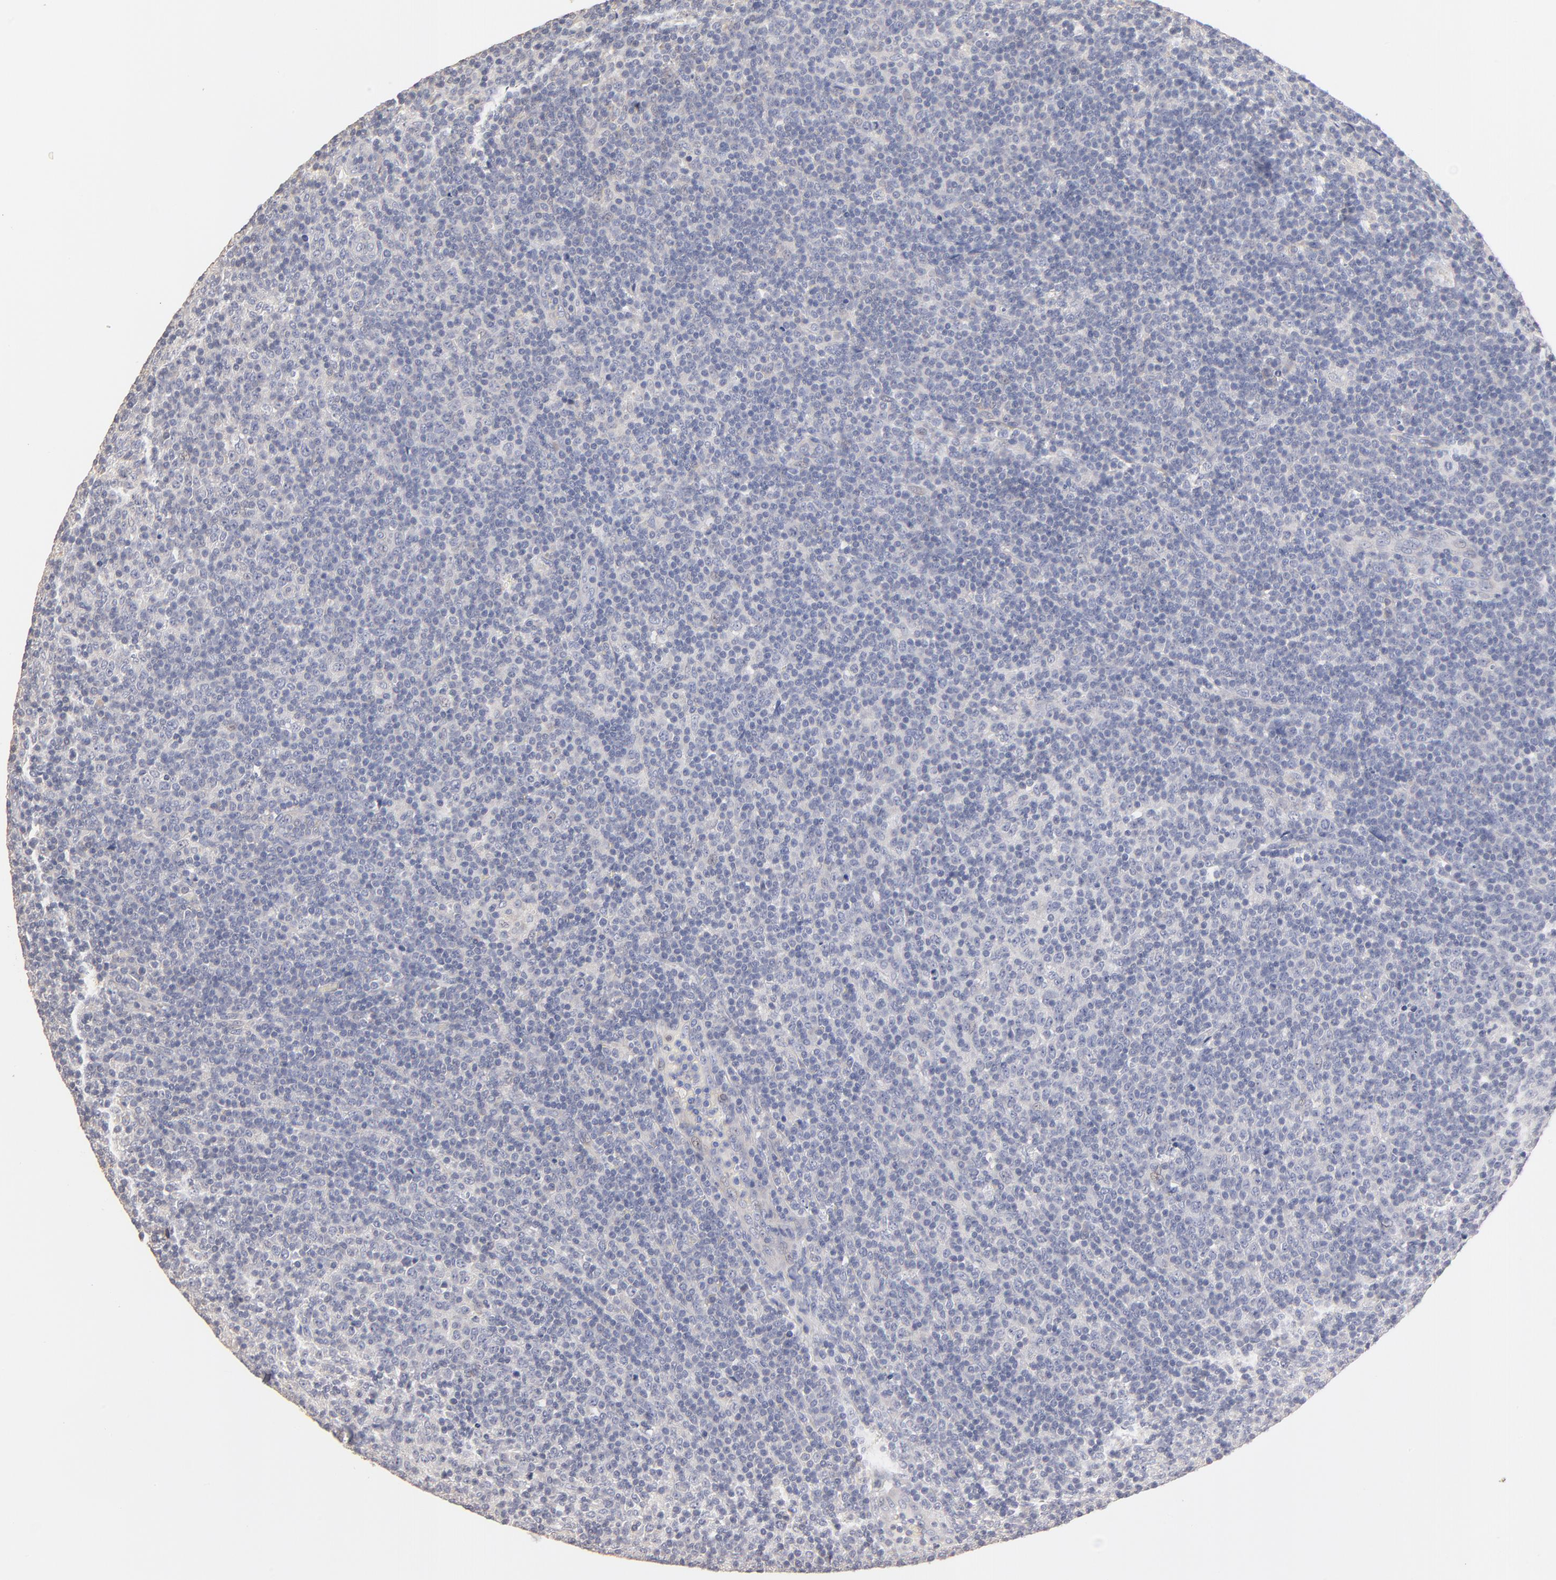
{"staining": {"intensity": "negative", "quantity": "none", "location": "none"}, "tissue": "lymphoma", "cell_type": "Tumor cells", "image_type": "cancer", "snomed": [{"axis": "morphology", "description": "Malignant lymphoma, non-Hodgkin's type, Low grade"}, {"axis": "topography", "description": "Spleen"}], "caption": "DAB immunohistochemical staining of malignant lymphoma, non-Hodgkin's type (low-grade) exhibits no significant staining in tumor cells. (DAB (3,3'-diaminobenzidine) immunohistochemistry (IHC) visualized using brightfield microscopy, high magnification).", "gene": "ITGA8", "patient": {"sex": "female", "age": 65}}